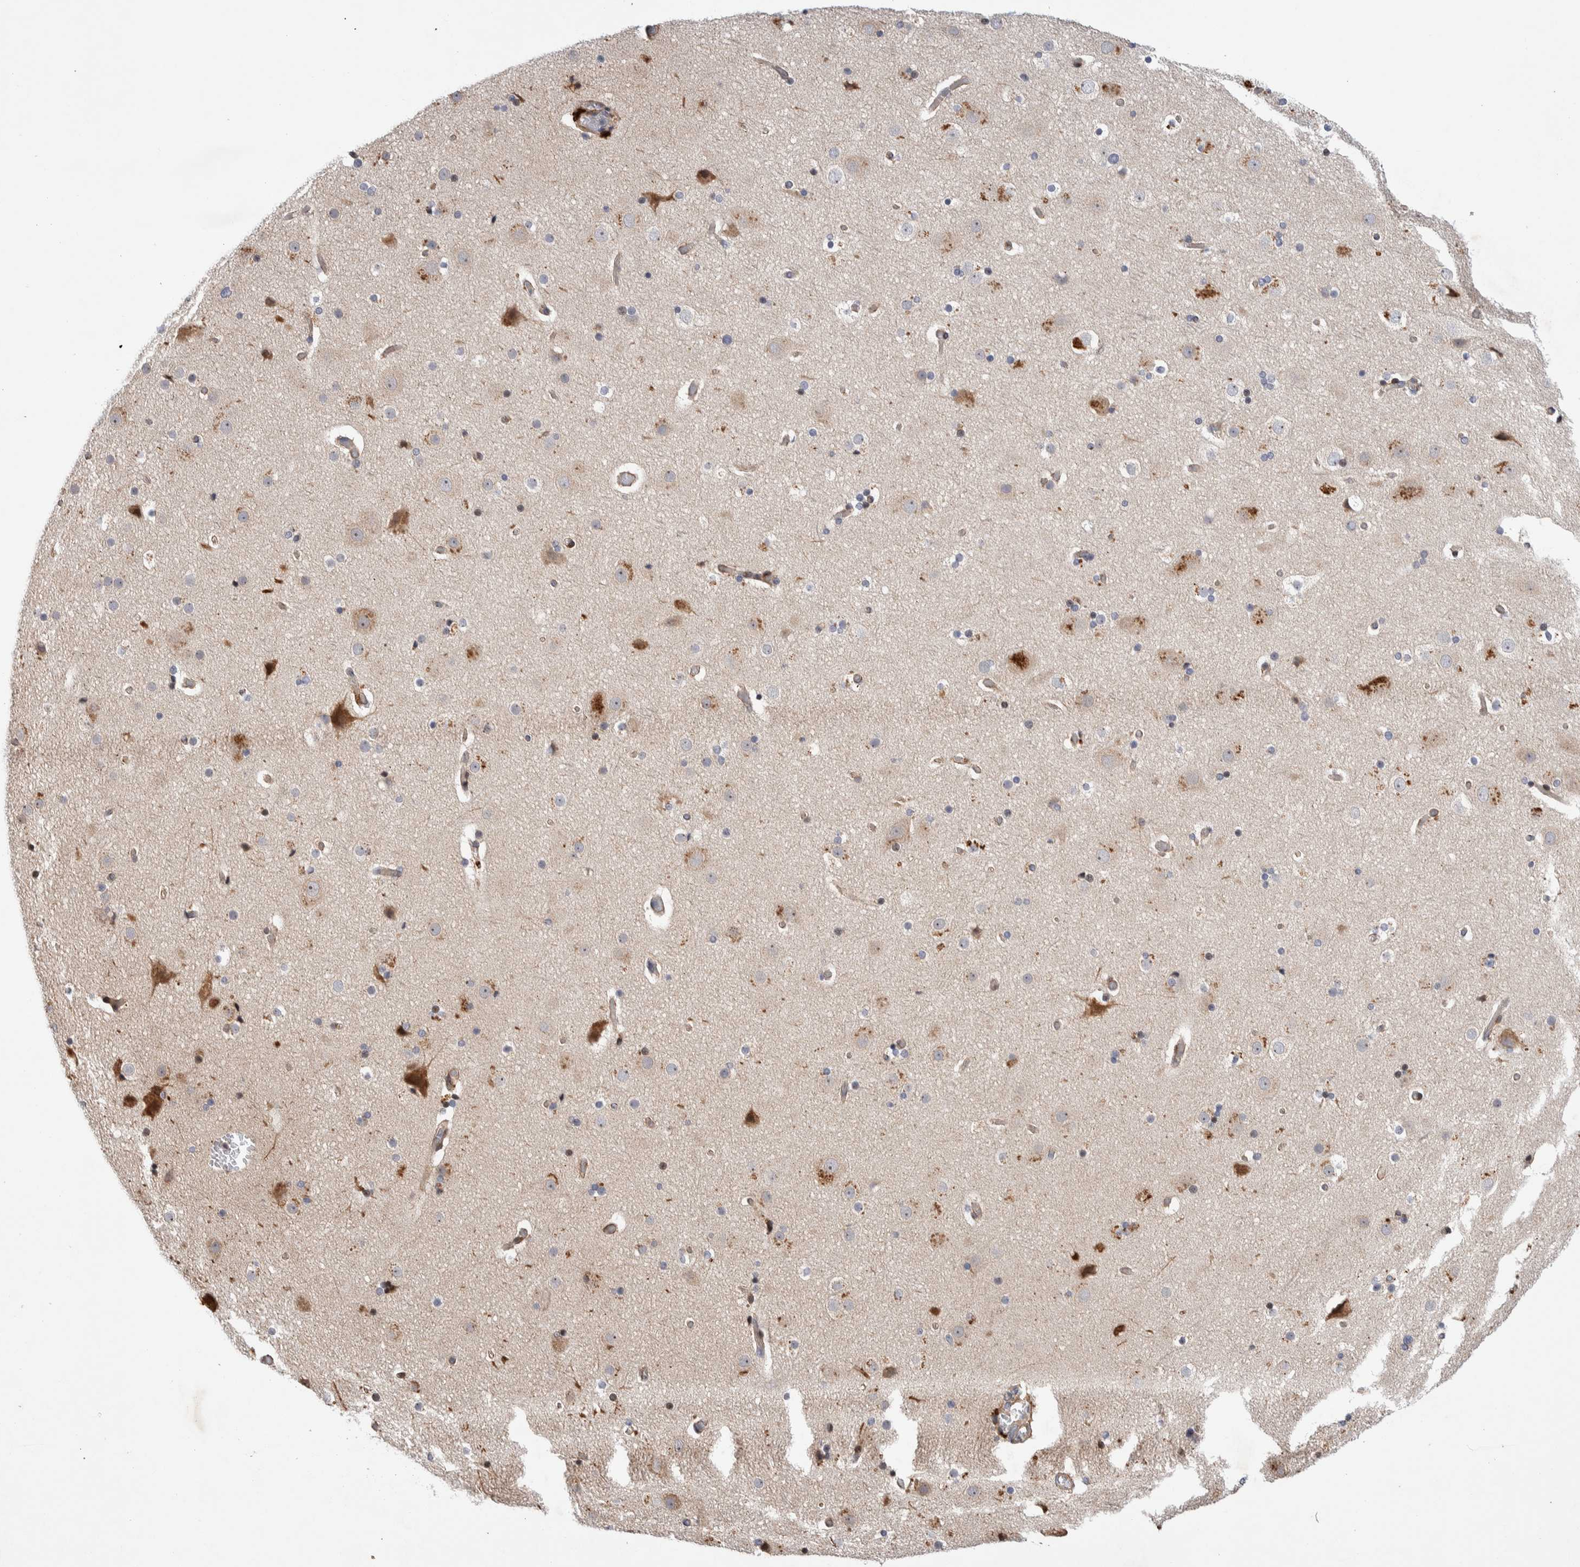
{"staining": {"intensity": "moderate", "quantity": ">75%", "location": "cytoplasmic/membranous"}, "tissue": "cerebral cortex", "cell_type": "Endothelial cells", "image_type": "normal", "snomed": [{"axis": "morphology", "description": "Normal tissue, NOS"}, {"axis": "topography", "description": "Cerebral cortex"}], "caption": "Human cerebral cortex stained with a protein marker reveals moderate staining in endothelial cells.", "gene": "LZTS1", "patient": {"sex": "male", "age": 57}}